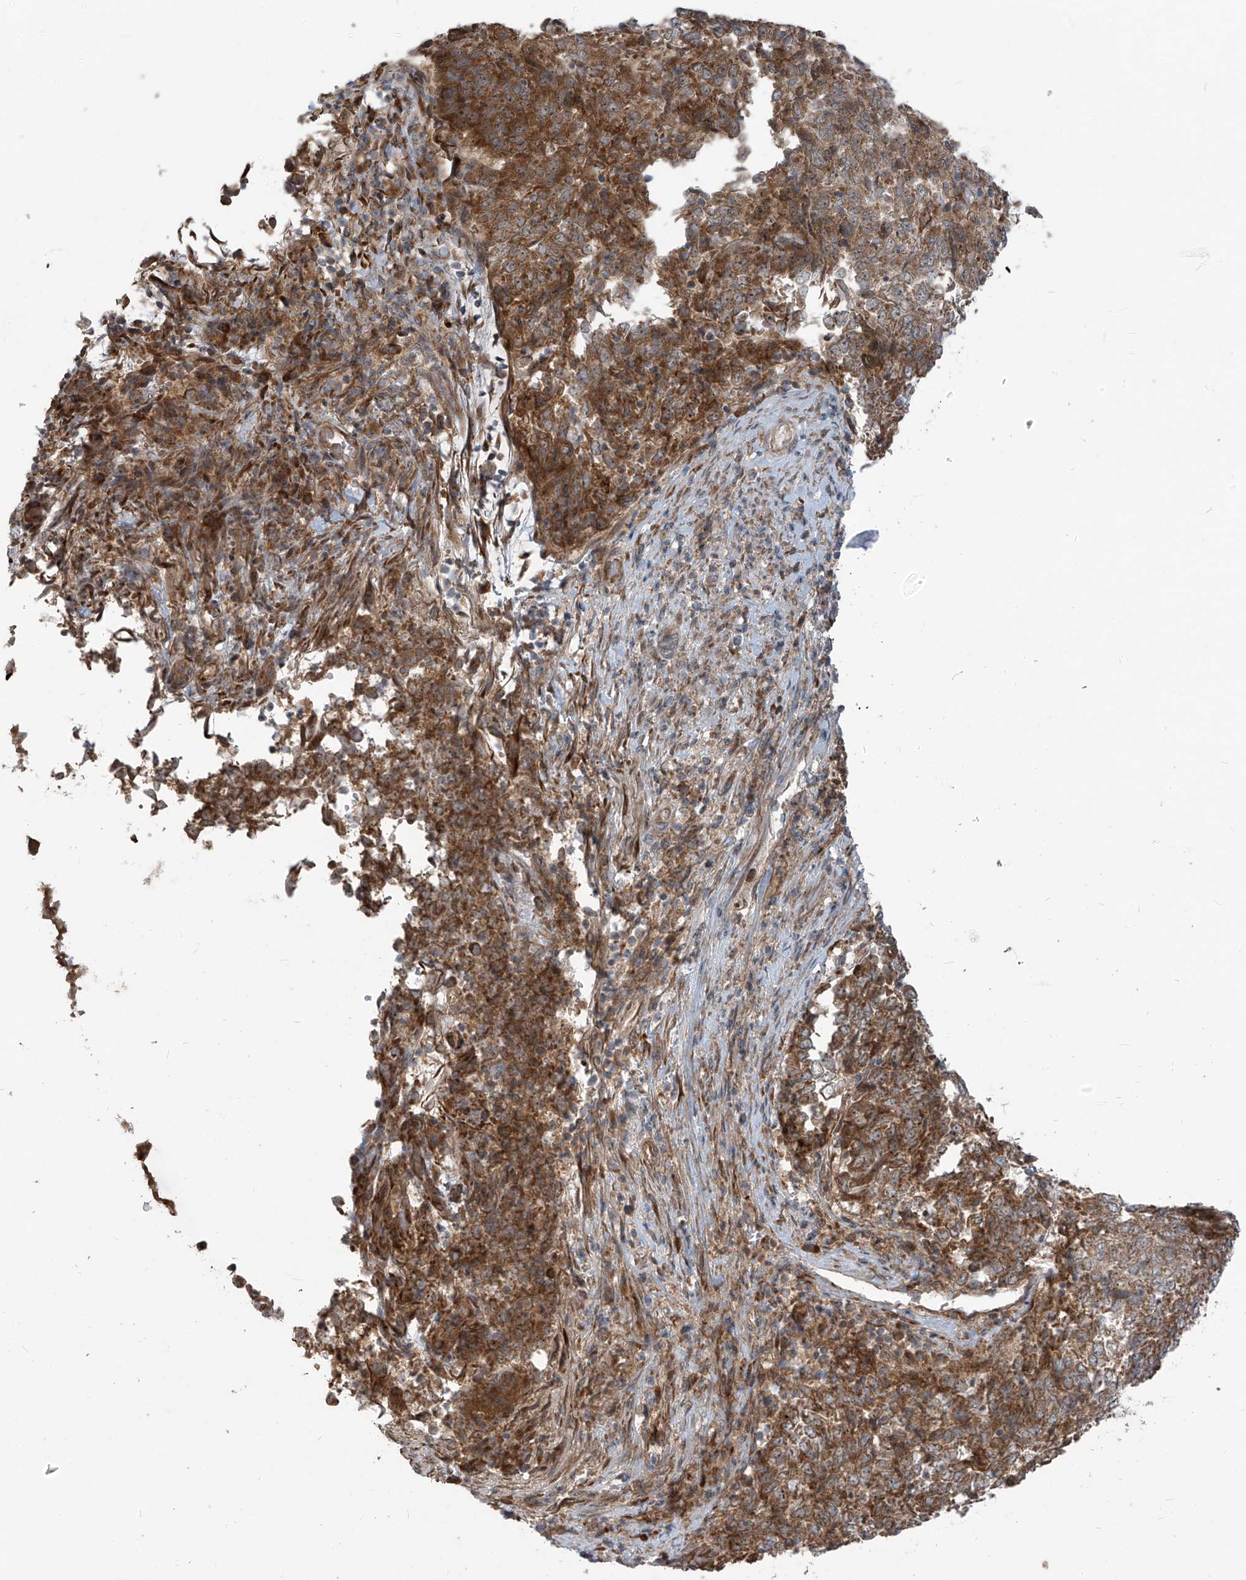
{"staining": {"intensity": "moderate", "quantity": ">75%", "location": "cytoplasmic/membranous"}, "tissue": "endometrial cancer", "cell_type": "Tumor cells", "image_type": "cancer", "snomed": [{"axis": "morphology", "description": "Adenocarcinoma, NOS"}, {"axis": "topography", "description": "Endometrium"}], "caption": "Adenocarcinoma (endometrial) tissue reveals moderate cytoplasmic/membranous staining in approximately >75% of tumor cells (Stains: DAB (3,3'-diaminobenzidine) in brown, nuclei in blue, Microscopy: brightfield microscopy at high magnification).", "gene": "KATNIP", "patient": {"sex": "female", "age": 80}}